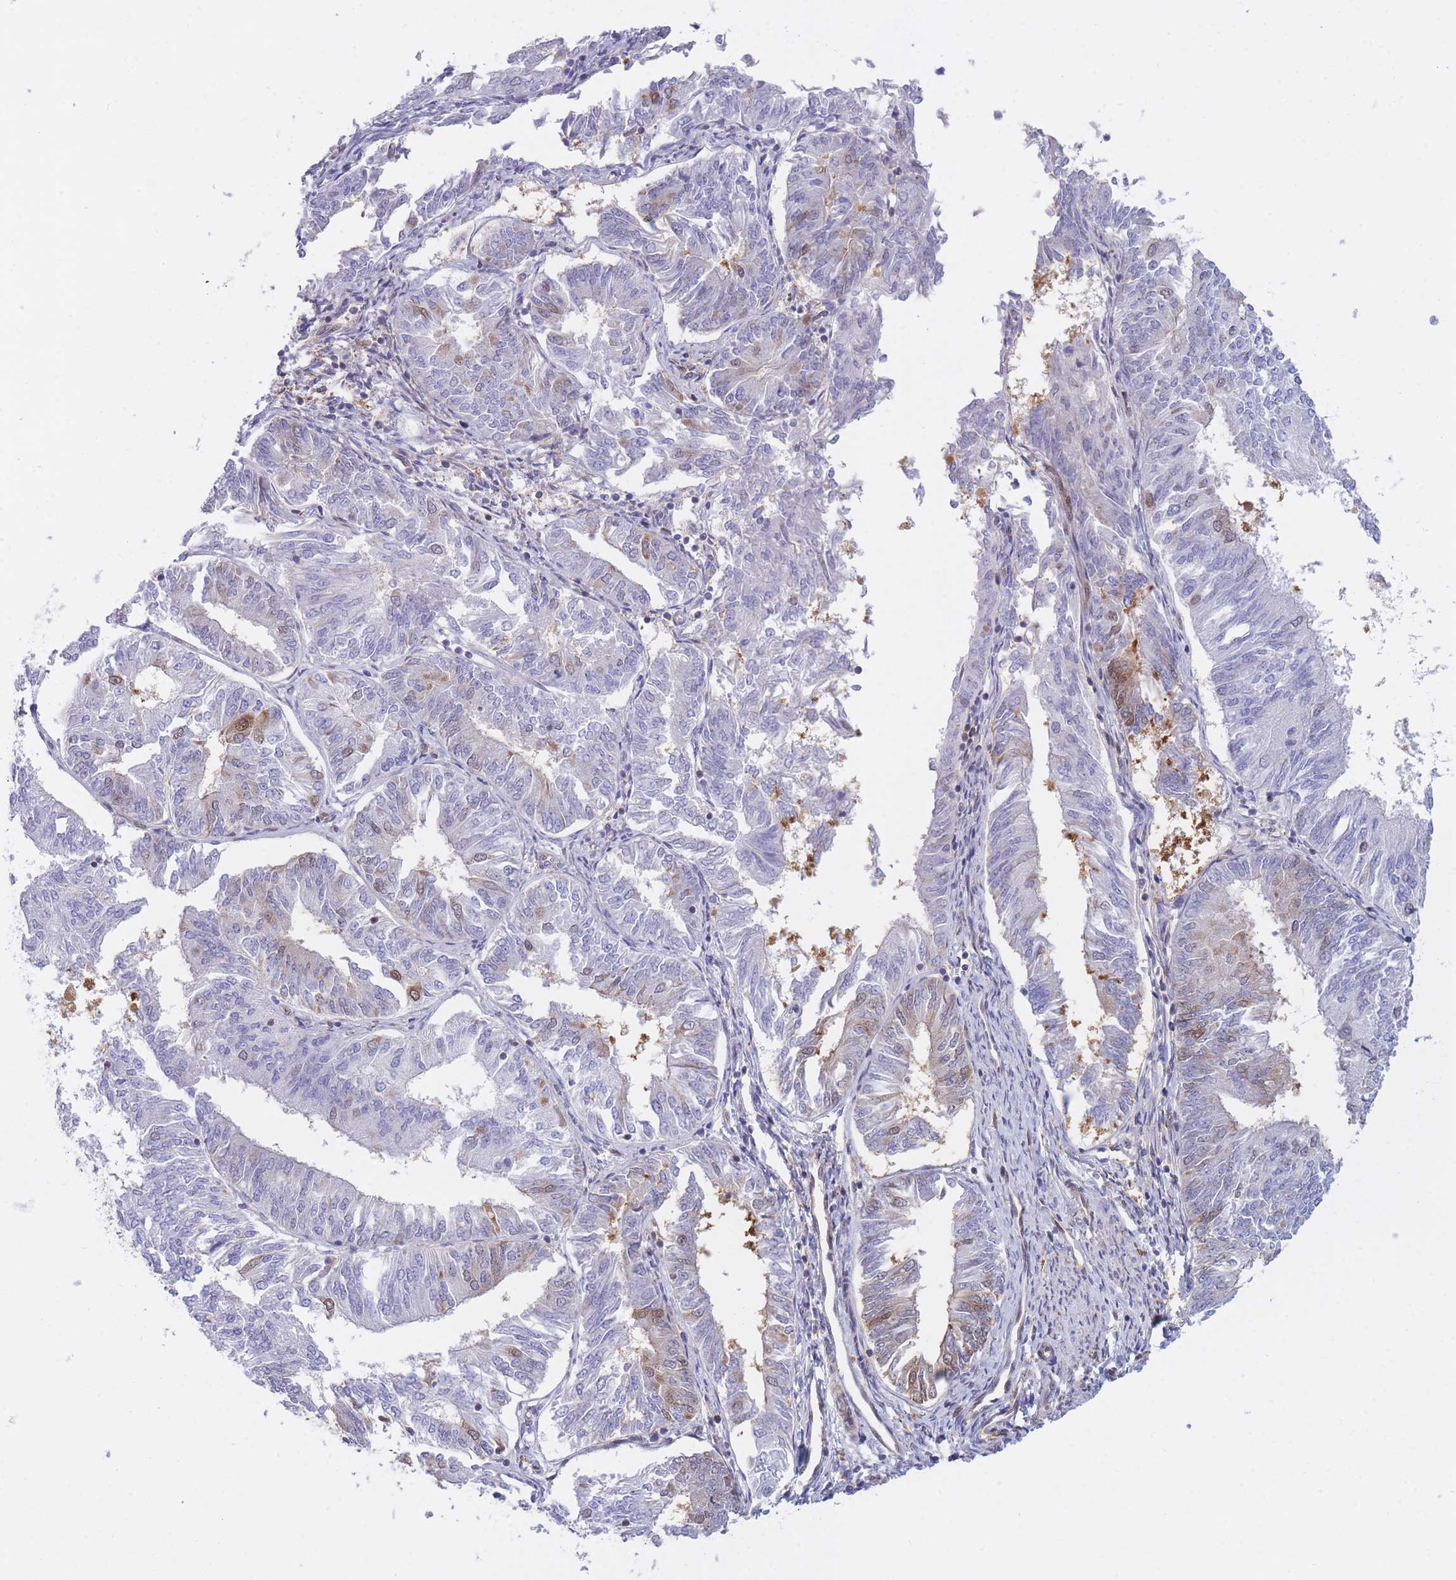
{"staining": {"intensity": "negative", "quantity": "none", "location": "none"}, "tissue": "endometrial cancer", "cell_type": "Tumor cells", "image_type": "cancer", "snomed": [{"axis": "morphology", "description": "Adenocarcinoma, NOS"}, {"axis": "topography", "description": "Endometrium"}], "caption": "The IHC micrograph has no significant positivity in tumor cells of endometrial cancer tissue.", "gene": "NSFL1C", "patient": {"sex": "female", "age": 58}}